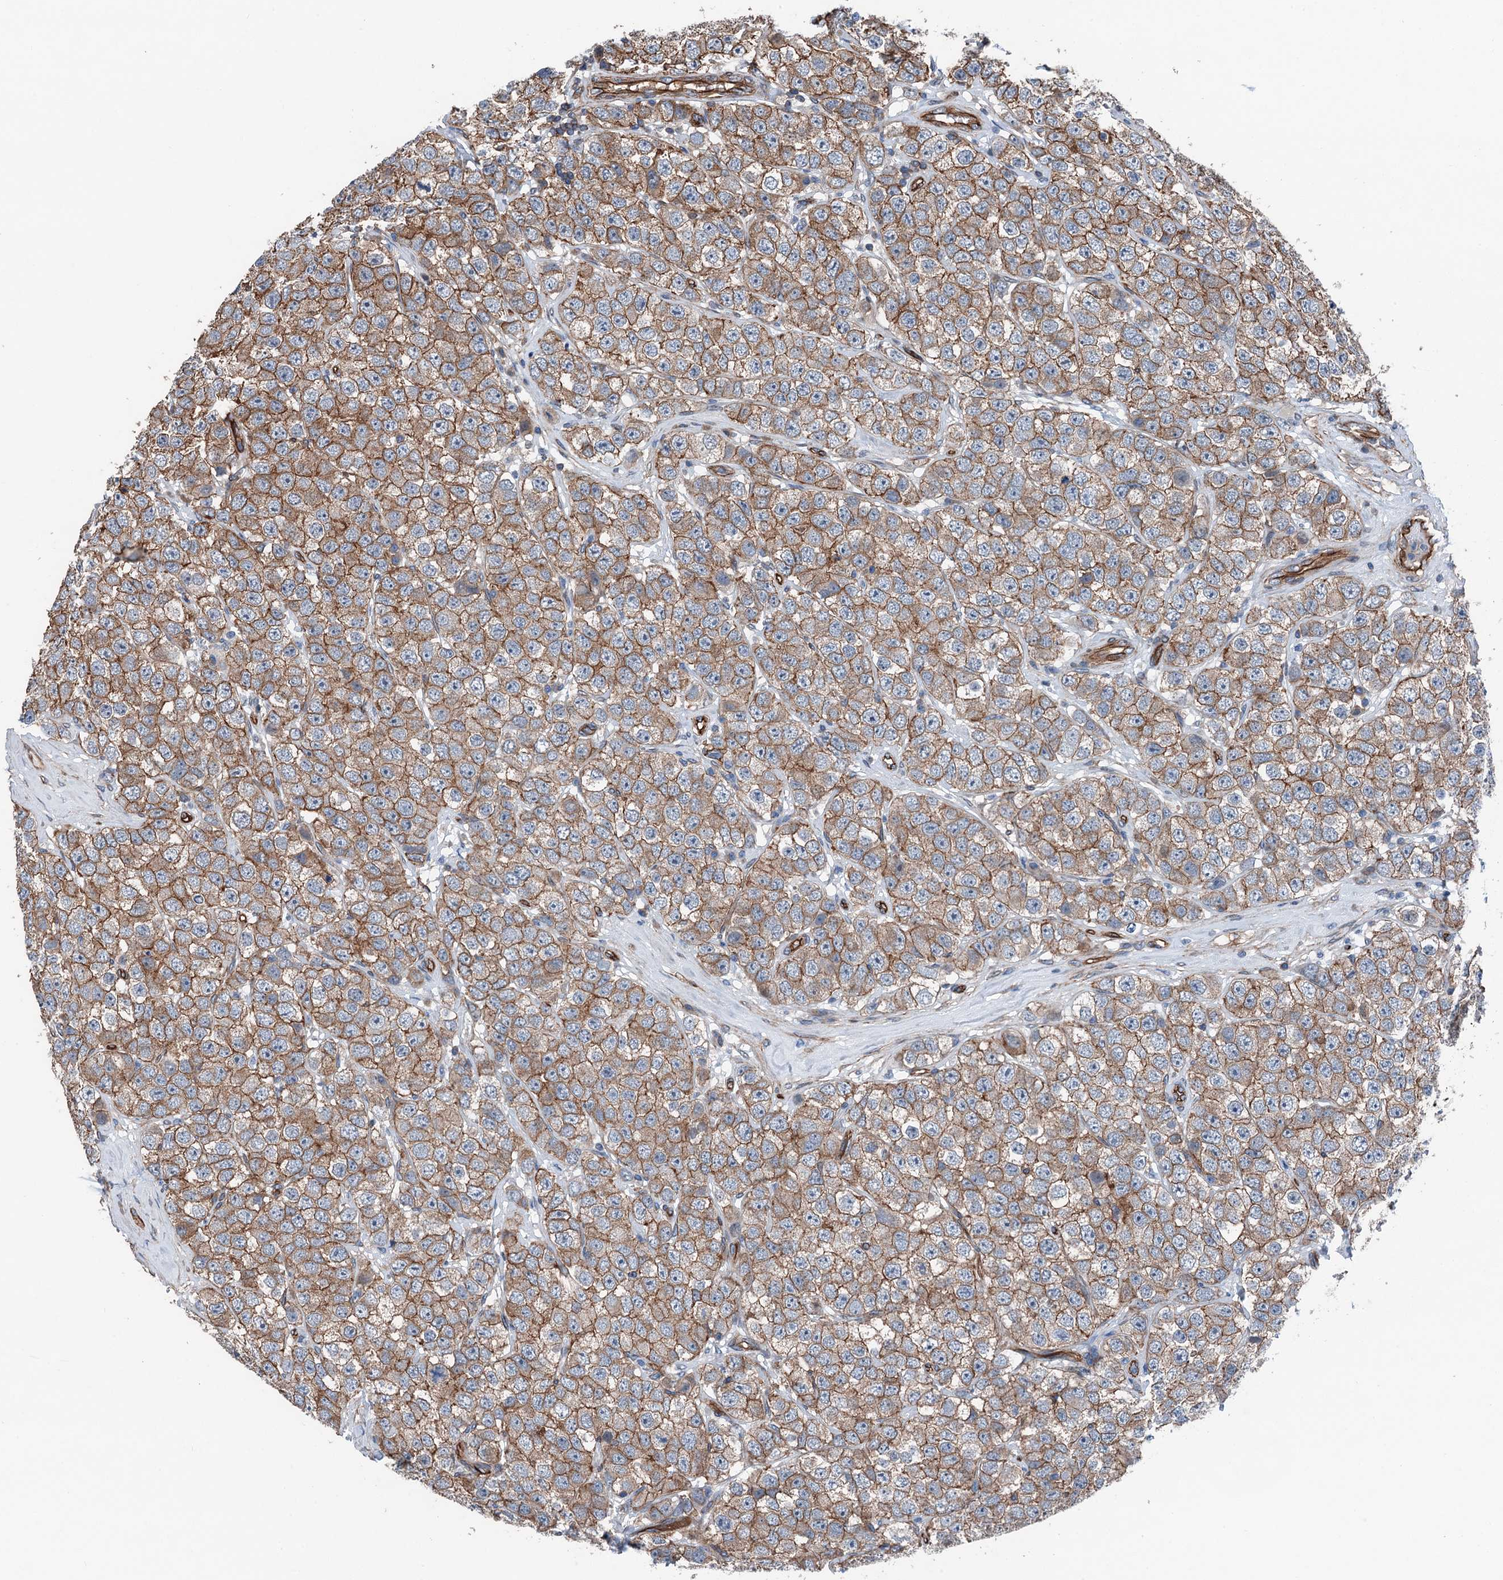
{"staining": {"intensity": "moderate", "quantity": ">75%", "location": "cytoplasmic/membranous"}, "tissue": "testis cancer", "cell_type": "Tumor cells", "image_type": "cancer", "snomed": [{"axis": "morphology", "description": "Seminoma, NOS"}, {"axis": "topography", "description": "Testis"}], "caption": "Seminoma (testis) stained with DAB immunohistochemistry (IHC) shows medium levels of moderate cytoplasmic/membranous expression in about >75% of tumor cells. (Stains: DAB (3,3'-diaminobenzidine) in brown, nuclei in blue, Microscopy: brightfield microscopy at high magnification).", "gene": "NMRAL1", "patient": {"sex": "male", "age": 28}}